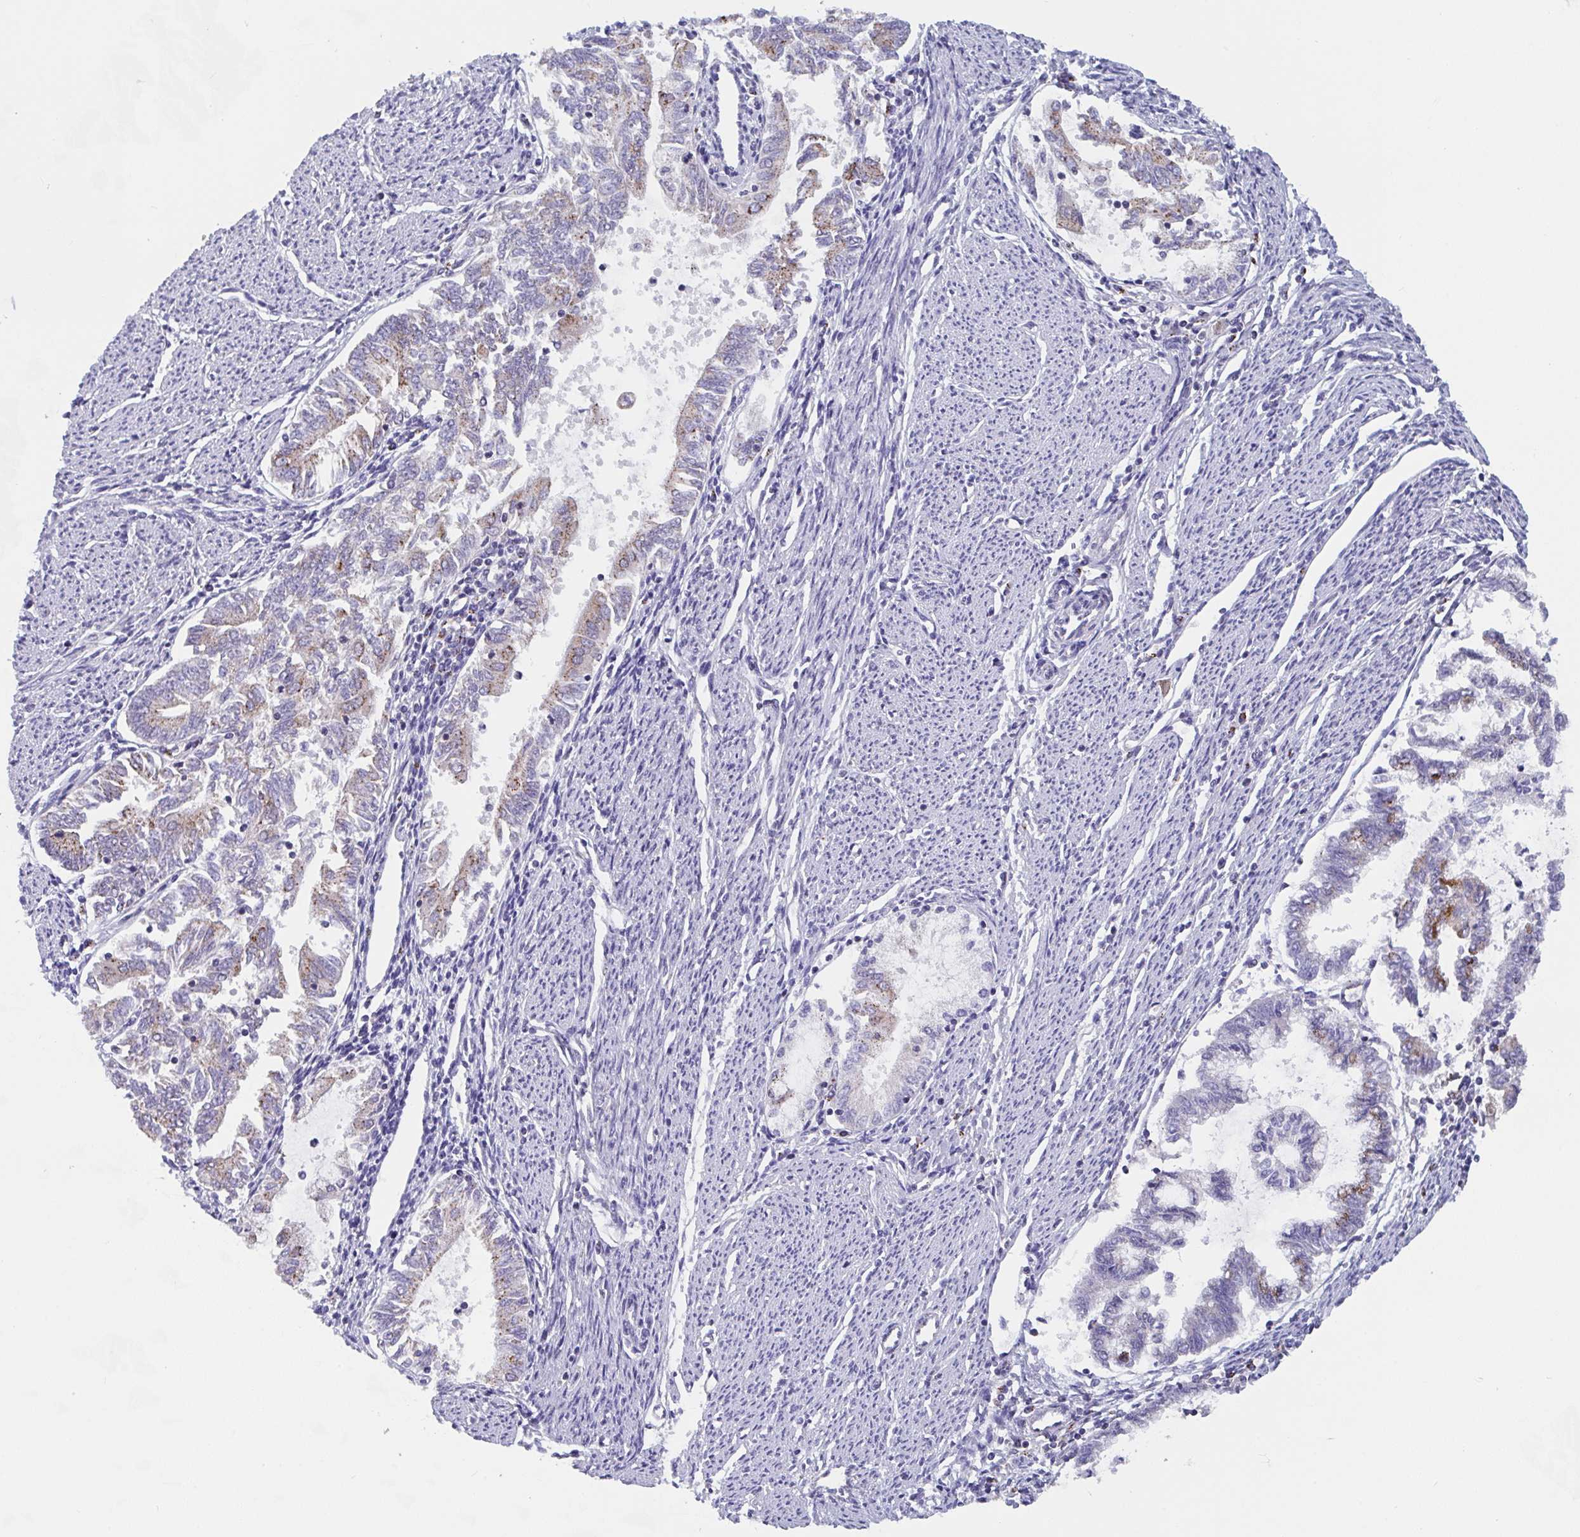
{"staining": {"intensity": "moderate", "quantity": "25%-75%", "location": "cytoplasmic/membranous"}, "tissue": "endometrial cancer", "cell_type": "Tumor cells", "image_type": "cancer", "snomed": [{"axis": "morphology", "description": "Adenocarcinoma, NOS"}, {"axis": "topography", "description": "Endometrium"}], "caption": "Immunohistochemistry image of endometrial cancer (adenocarcinoma) stained for a protein (brown), which exhibits medium levels of moderate cytoplasmic/membranous expression in approximately 25%-75% of tumor cells.", "gene": "PROSER3", "patient": {"sex": "female", "age": 79}}